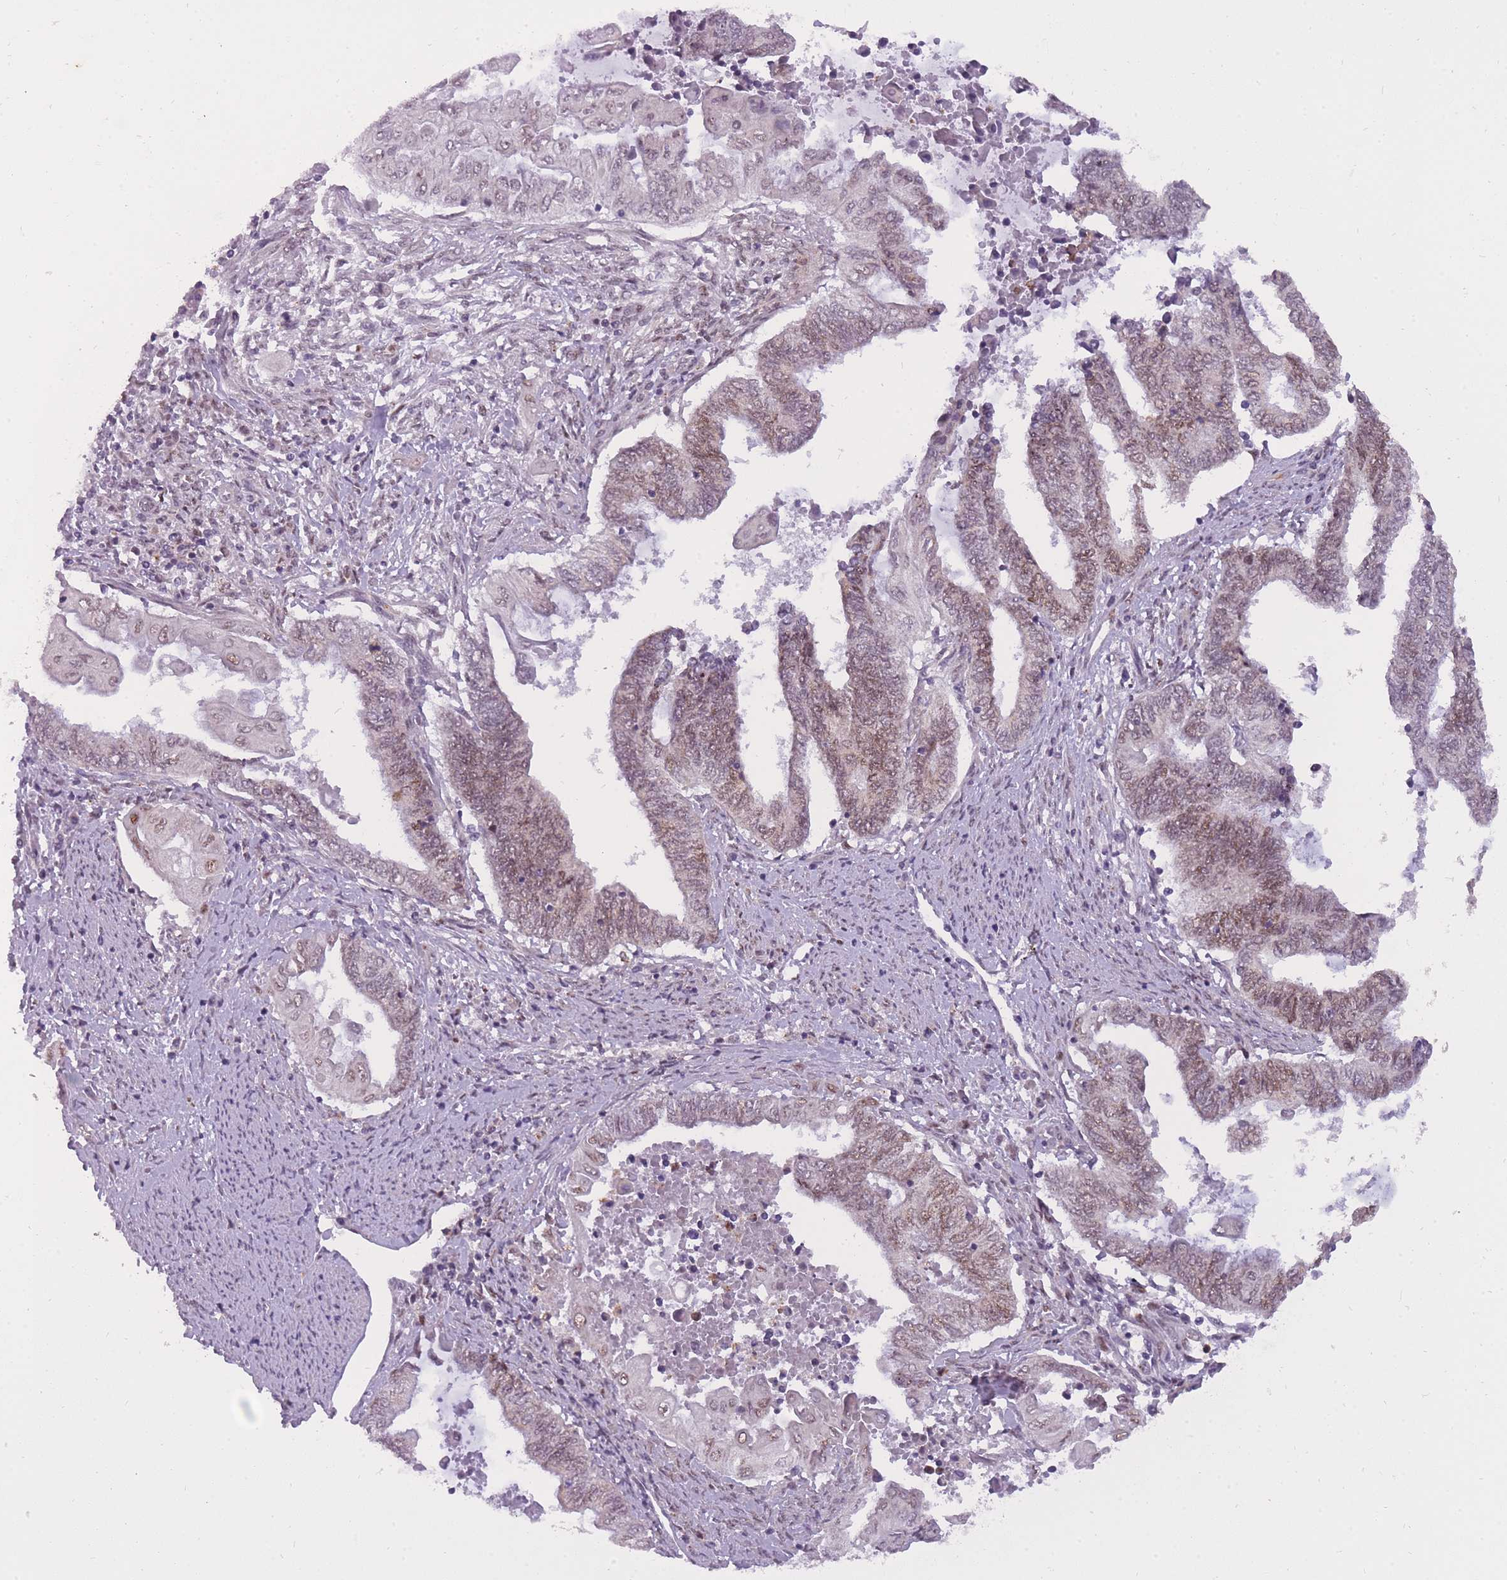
{"staining": {"intensity": "moderate", "quantity": ">75%", "location": "nuclear"}, "tissue": "endometrial cancer", "cell_type": "Tumor cells", "image_type": "cancer", "snomed": [{"axis": "morphology", "description": "Adenocarcinoma, NOS"}, {"axis": "topography", "description": "Uterus"}, {"axis": "topography", "description": "Endometrium"}], "caption": "Endometrial cancer stained with a brown dye demonstrates moderate nuclear positive staining in about >75% of tumor cells.", "gene": "TIGD1", "patient": {"sex": "female", "age": 70}}